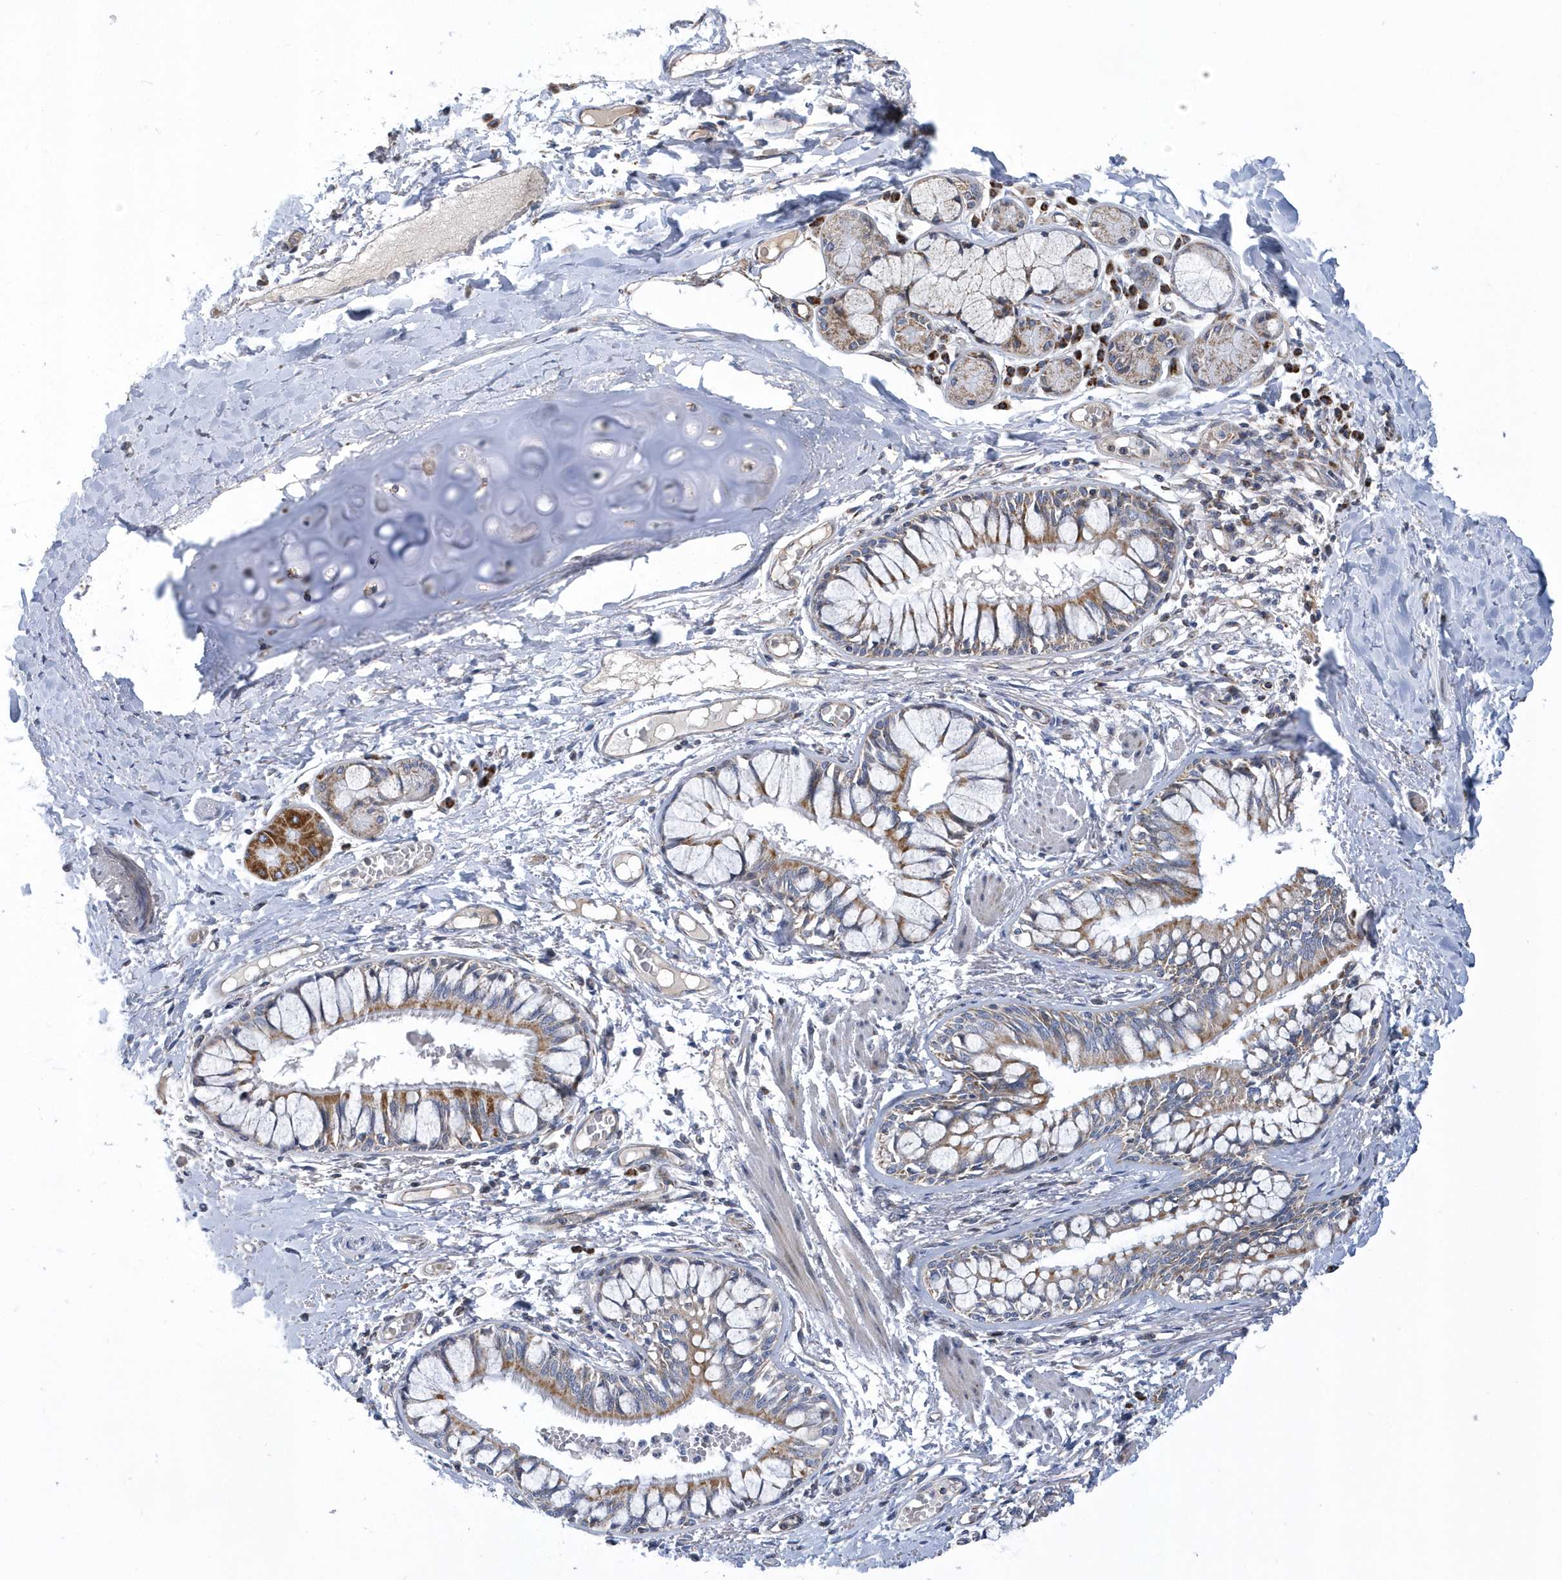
{"staining": {"intensity": "negative", "quantity": "none", "location": "none"}, "tissue": "adipose tissue", "cell_type": "Adipocytes", "image_type": "normal", "snomed": [{"axis": "morphology", "description": "Normal tissue, NOS"}, {"axis": "topography", "description": "Cartilage tissue"}, {"axis": "topography", "description": "Bronchus"}, {"axis": "topography", "description": "Lung"}, {"axis": "topography", "description": "Peripheral nerve tissue"}], "caption": "This image is of benign adipose tissue stained with IHC to label a protein in brown with the nuclei are counter-stained blue. There is no positivity in adipocytes. (DAB (3,3'-diaminobenzidine) immunohistochemistry, high magnification).", "gene": "VWA5B2", "patient": {"sex": "female", "age": 49}}